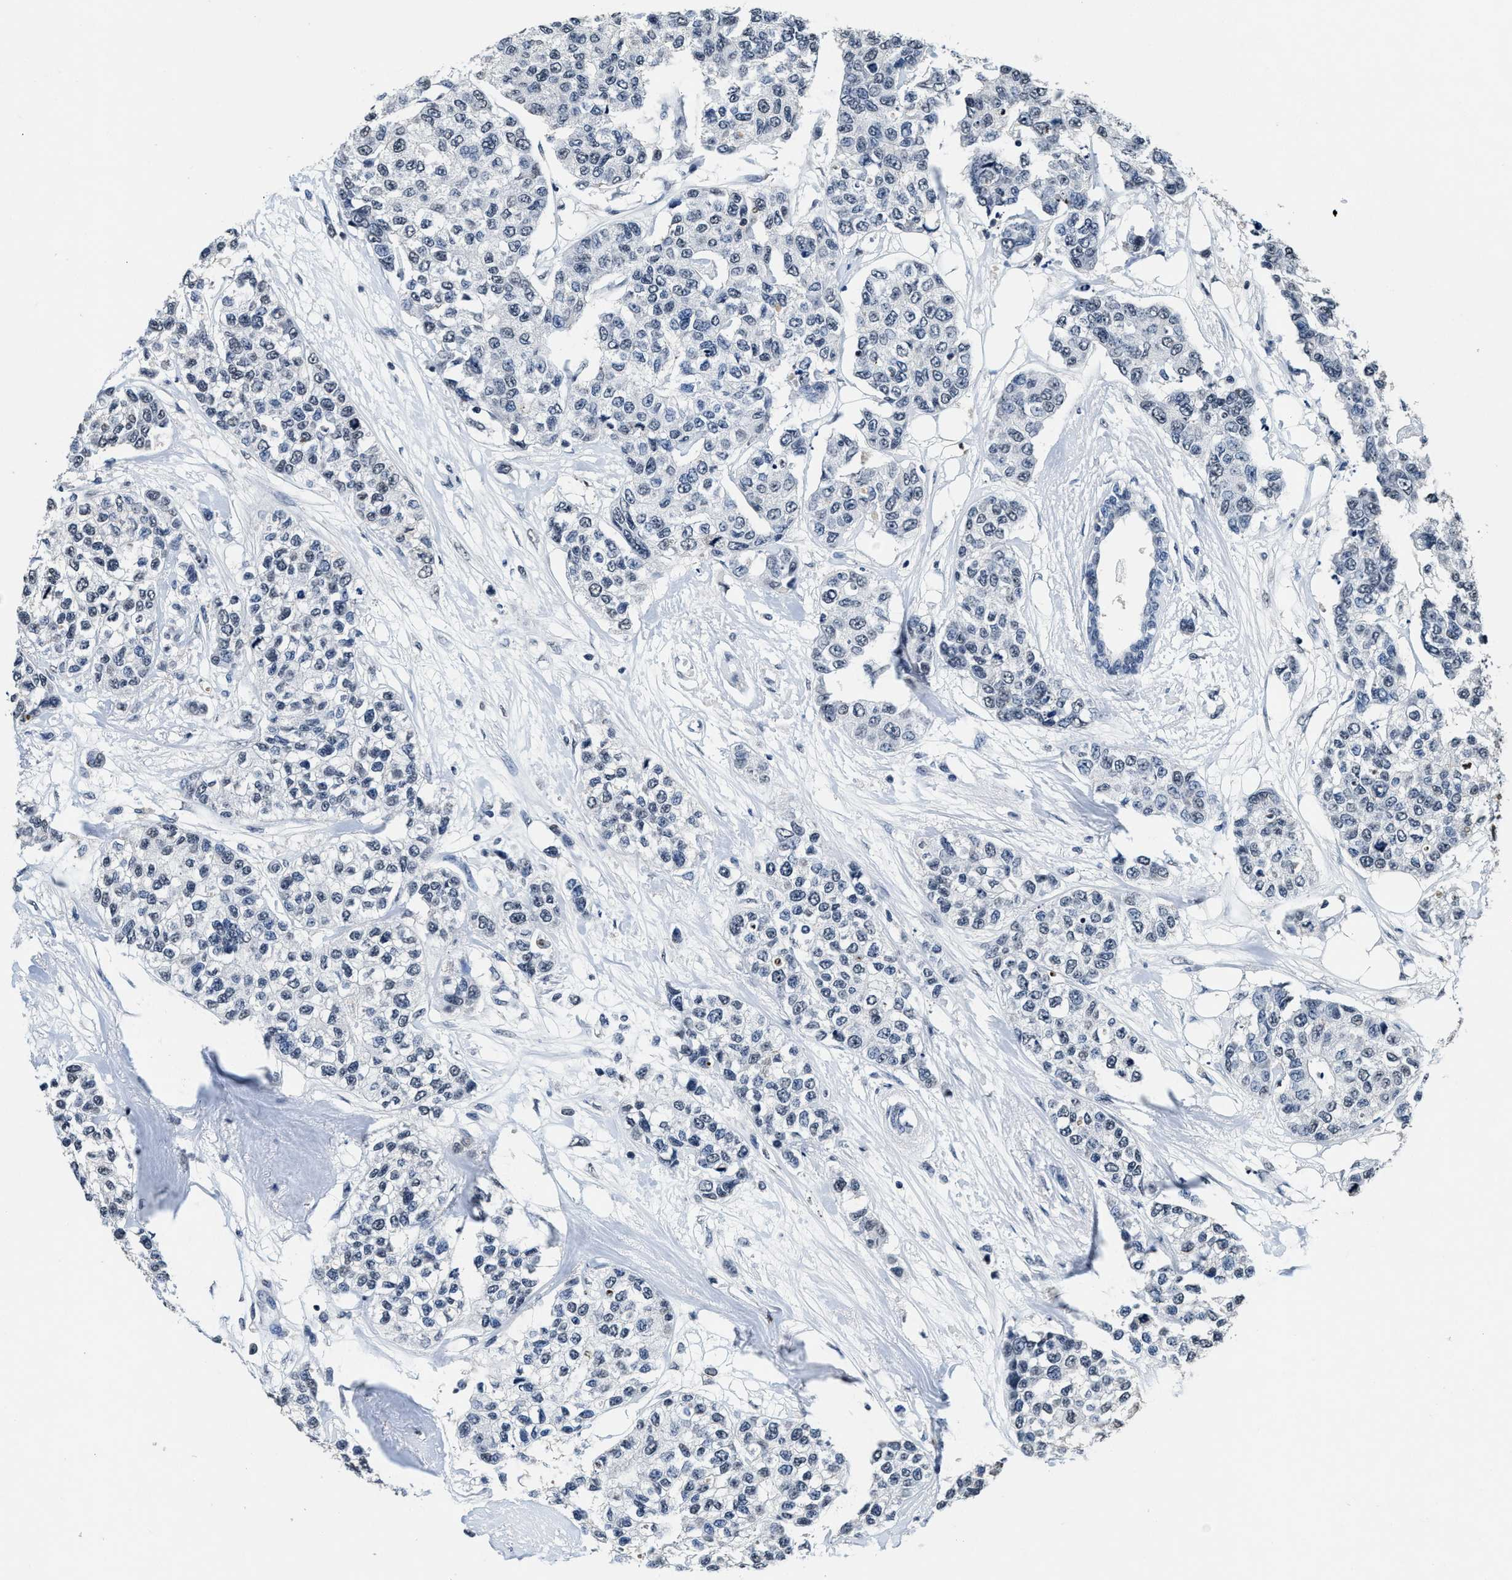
{"staining": {"intensity": "negative", "quantity": "none", "location": "none"}, "tissue": "breast cancer", "cell_type": "Tumor cells", "image_type": "cancer", "snomed": [{"axis": "morphology", "description": "Duct carcinoma"}, {"axis": "topography", "description": "Breast"}], "caption": "An IHC micrograph of breast infiltrating ductal carcinoma is shown. There is no staining in tumor cells of breast infiltrating ductal carcinoma.", "gene": "SUPT16H", "patient": {"sex": "female", "age": 51}}